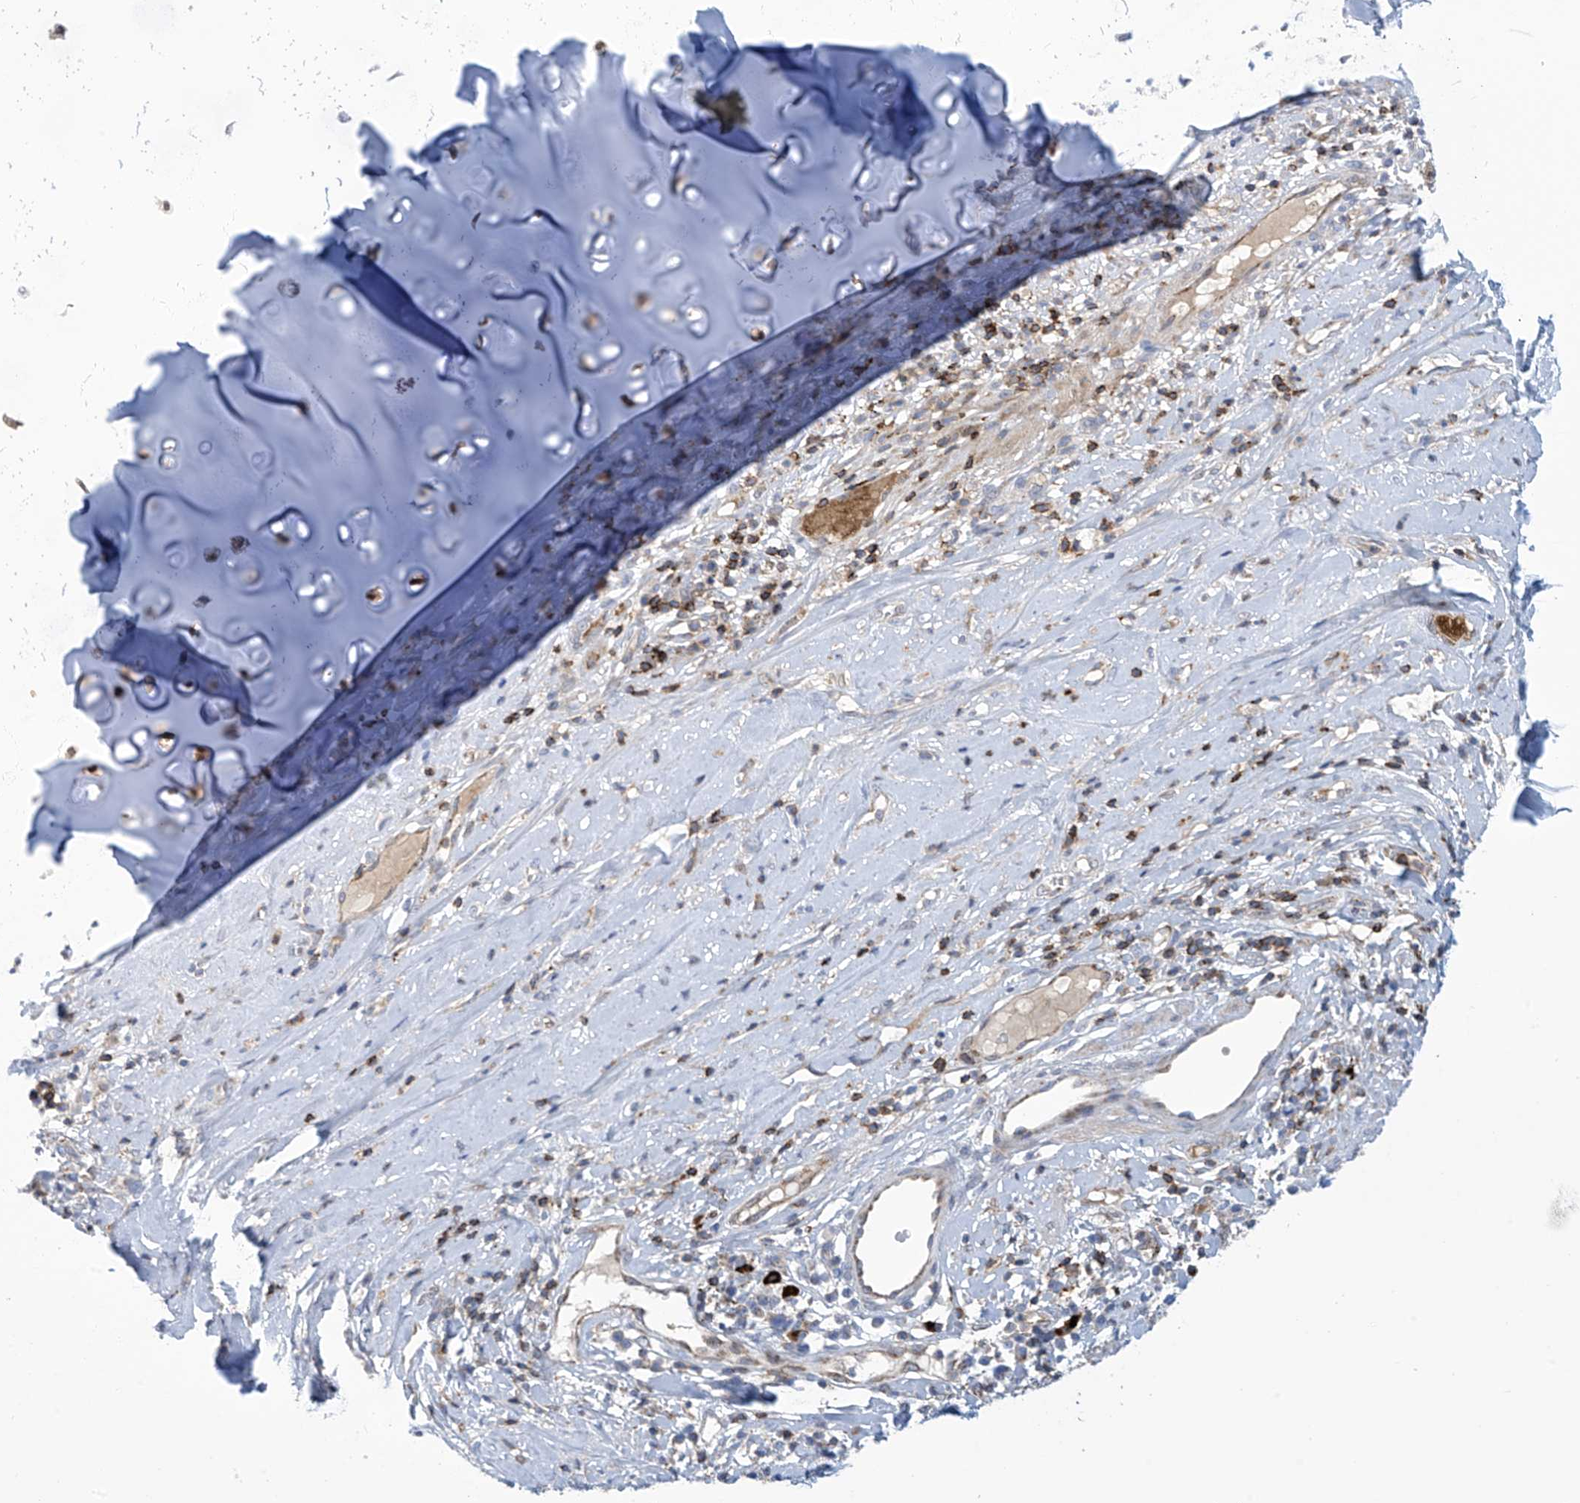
{"staining": {"intensity": "negative", "quantity": "none", "location": "none"}, "tissue": "adipose tissue", "cell_type": "Adipocytes", "image_type": "normal", "snomed": [{"axis": "morphology", "description": "Normal tissue, NOS"}, {"axis": "morphology", "description": "Basal cell carcinoma"}, {"axis": "topography", "description": "Cartilage tissue"}, {"axis": "topography", "description": "Nasopharynx"}, {"axis": "topography", "description": "Oral tissue"}], "caption": "An image of human adipose tissue is negative for staining in adipocytes. (DAB (3,3'-diaminobenzidine) IHC, high magnification).", "gene": "IBA57", "patient": {"sex": "female", "age": 77}}